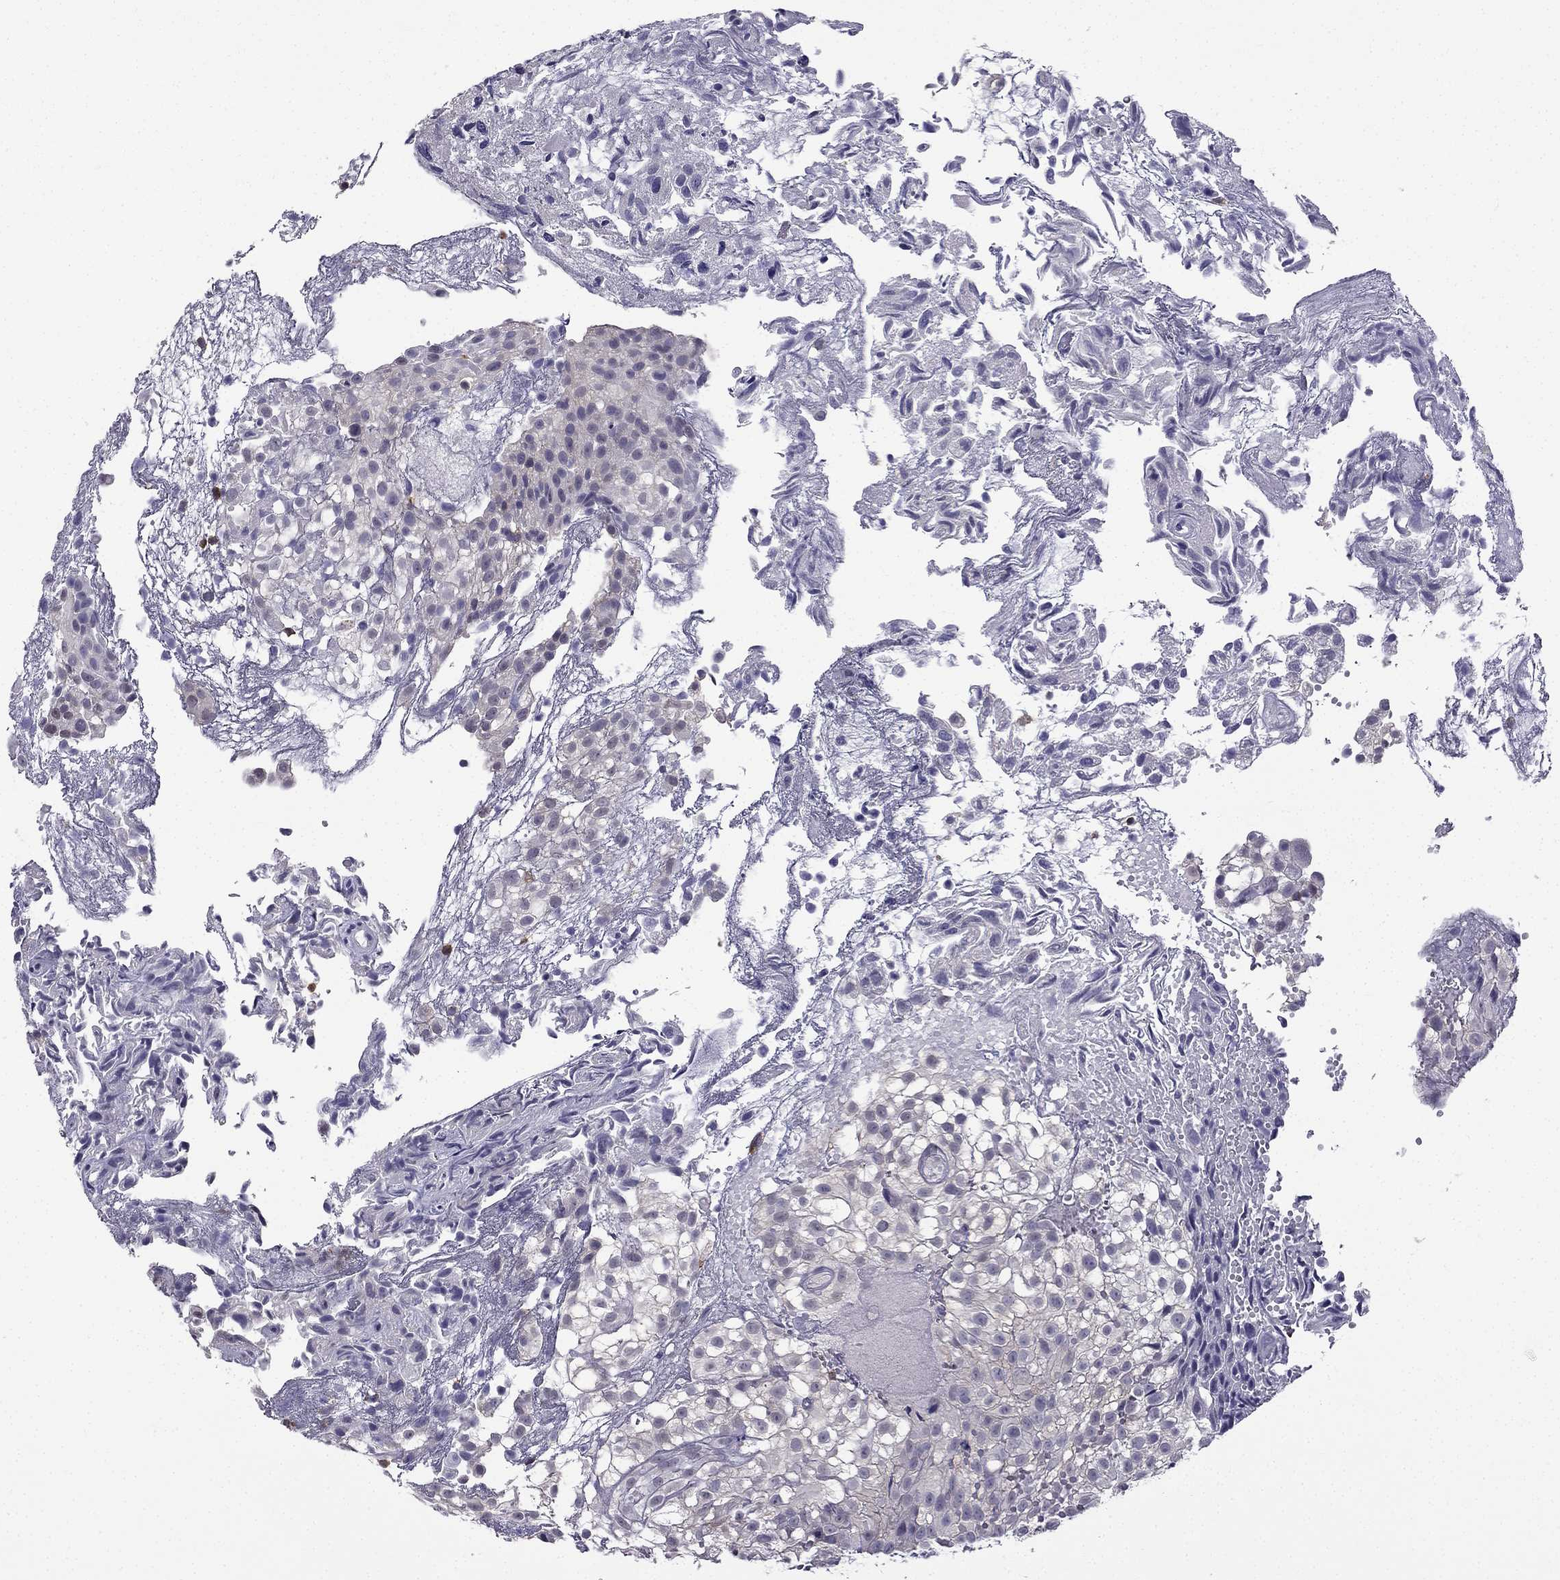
{"staining": {"intensity": "negative", "quantity": "none", "location": "none"}, "tissue": "urothelial cancer", "cell_type": "Tumor cells", "image_type": "cancer", "snomed": [{"axis": "morphology", "description": "Urothelial carcinoma, High grade"}, {"axis": "topography", "description": "Urinary bladder"}], "caption": "This image is of urothelial carcinoma (high-grade) stained with immunohistochemistry (IHC) to label a protein in brown with the nuclei are counter-stained blue. There is no positivity in tumor cells.", "gene": "CCK", "patient": {"sex": "male", "age": 56}}